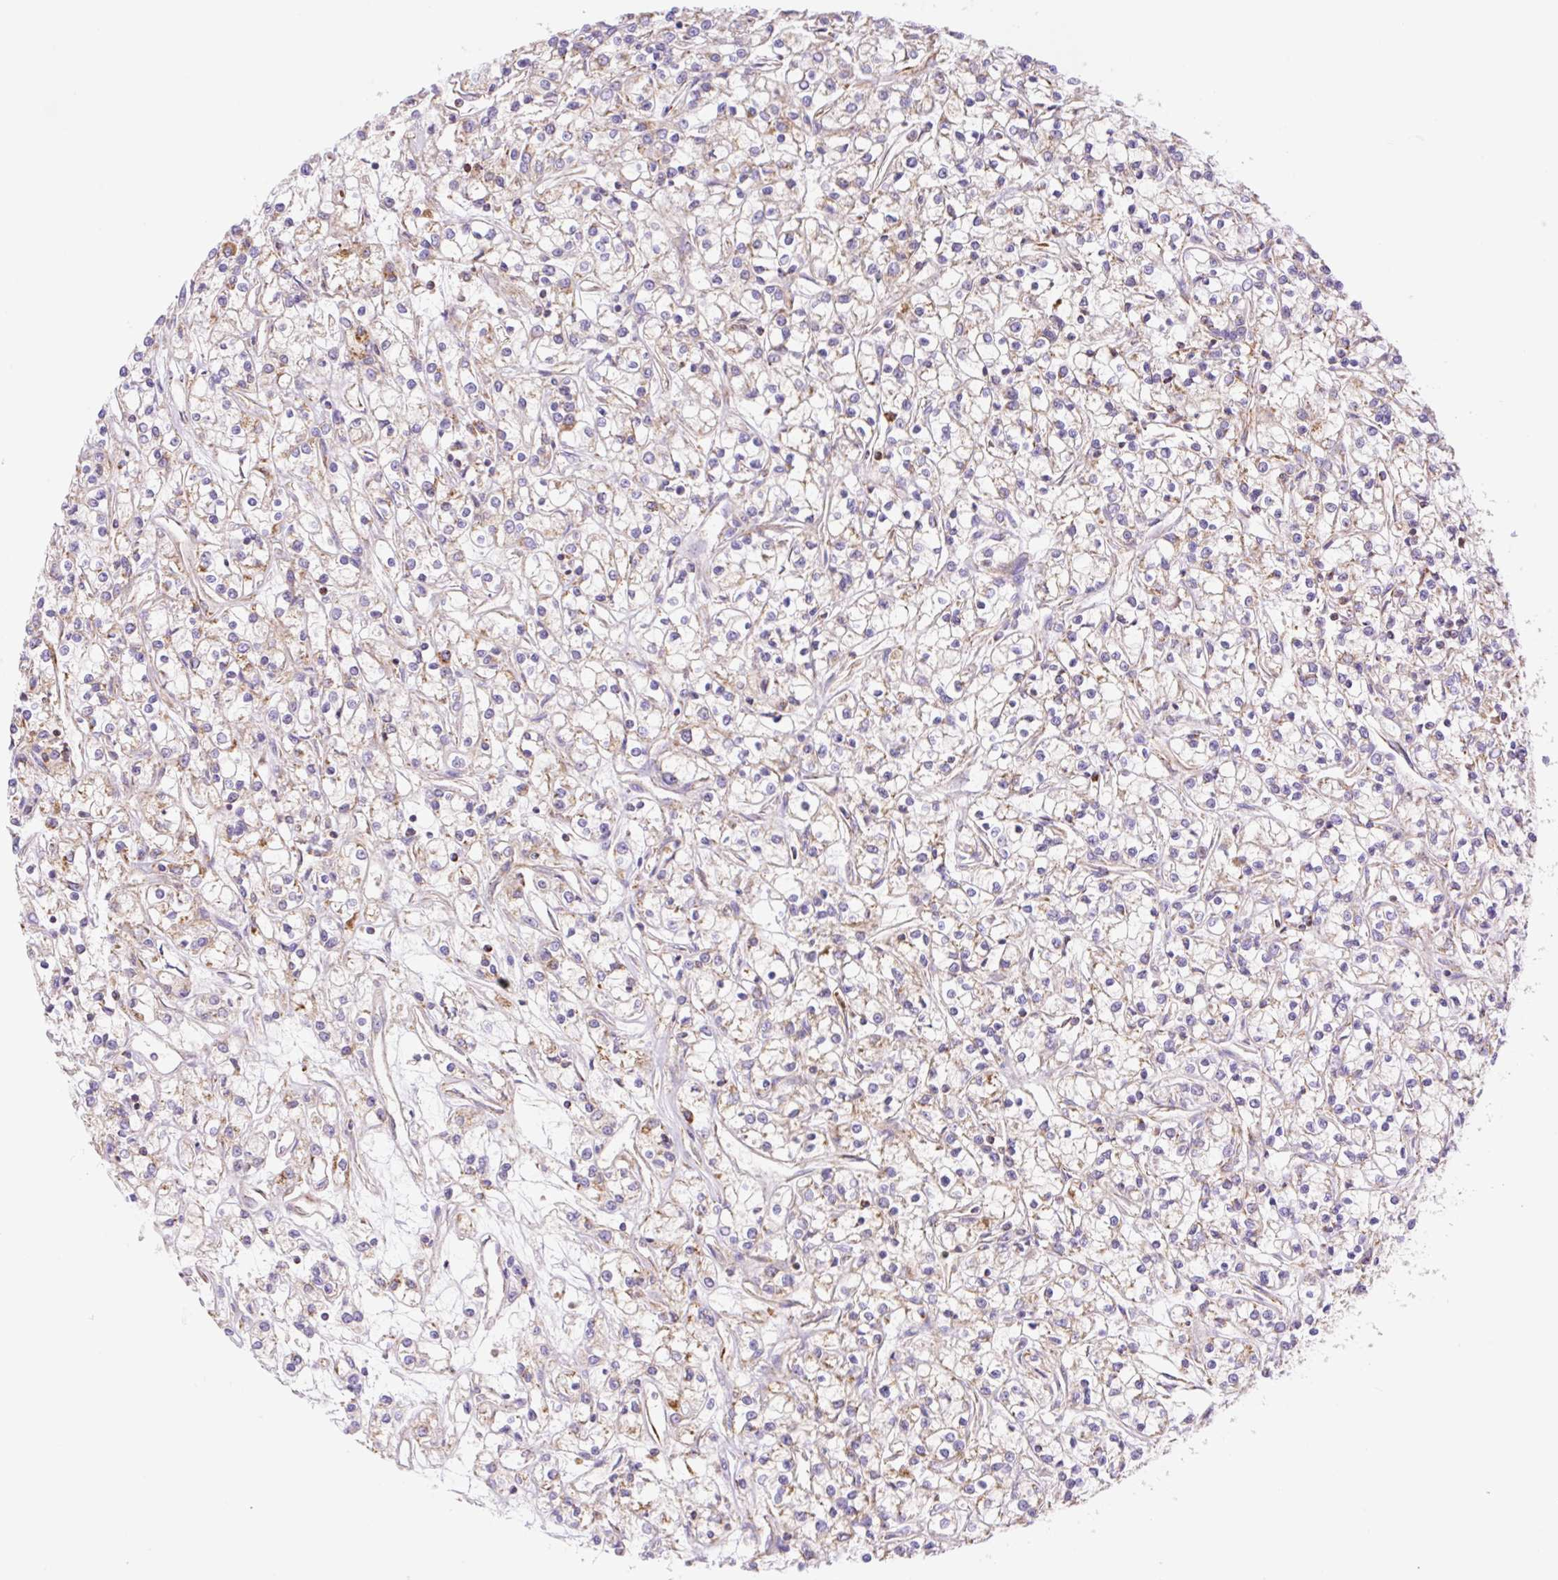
{"staining": {"intensity": "moderate", "quantity": "<25%", "location": "cytoplasmic/membranous"}, "tissue": "renal cancer", "cell_type": "Tumor cells", "image_type": "cancer", "snomed": [{"axis": "morphology", "description": "Adenocarcinoma, NOS"}, {"axis": "topography", "description": "Kidney"}], "caption": "Protein staining of renal cancer tissue reveals moderate cytoplasmic/membranous positivity in approximately <25% of tumor cells.", "gene": "ETNK2", "patient": {"sex": "female", "age": 59}}